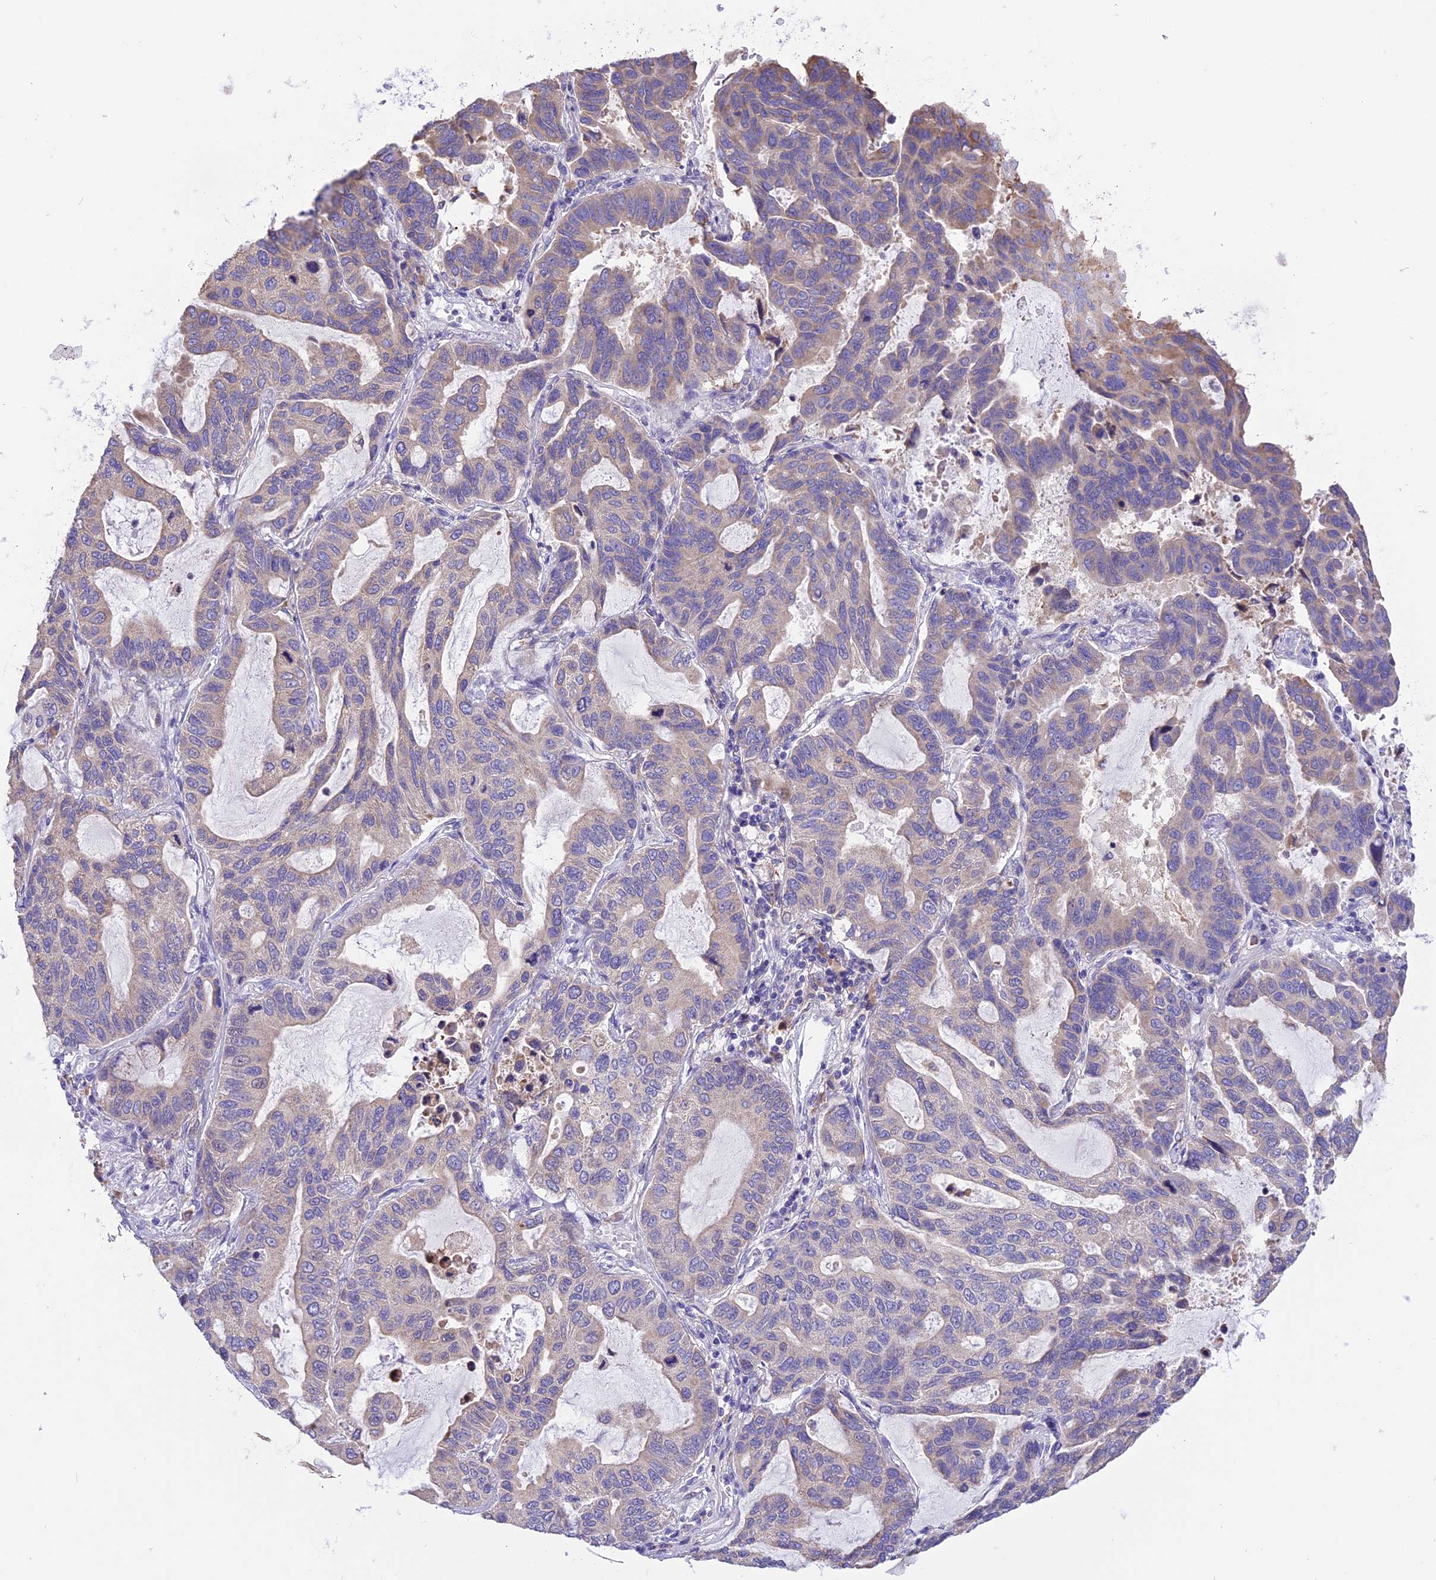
{"staining": {"intensity": "negative", "quantity": "none", "location": "none"}, "tissue": "lung cancer", "cell_type": "Tumor cells", "image_type": "cancer", "snomed": [{"axis": "morphology", "description": "Adenocarcinoma, NOS"}, {"axis": "topography", "description": "Lung"}], "caption": "There is no significant staining in tumor cells of adenocarcinoma (lung).", "gene": "ARMCX6", "patient": {"sex": "male", "age": 64}}